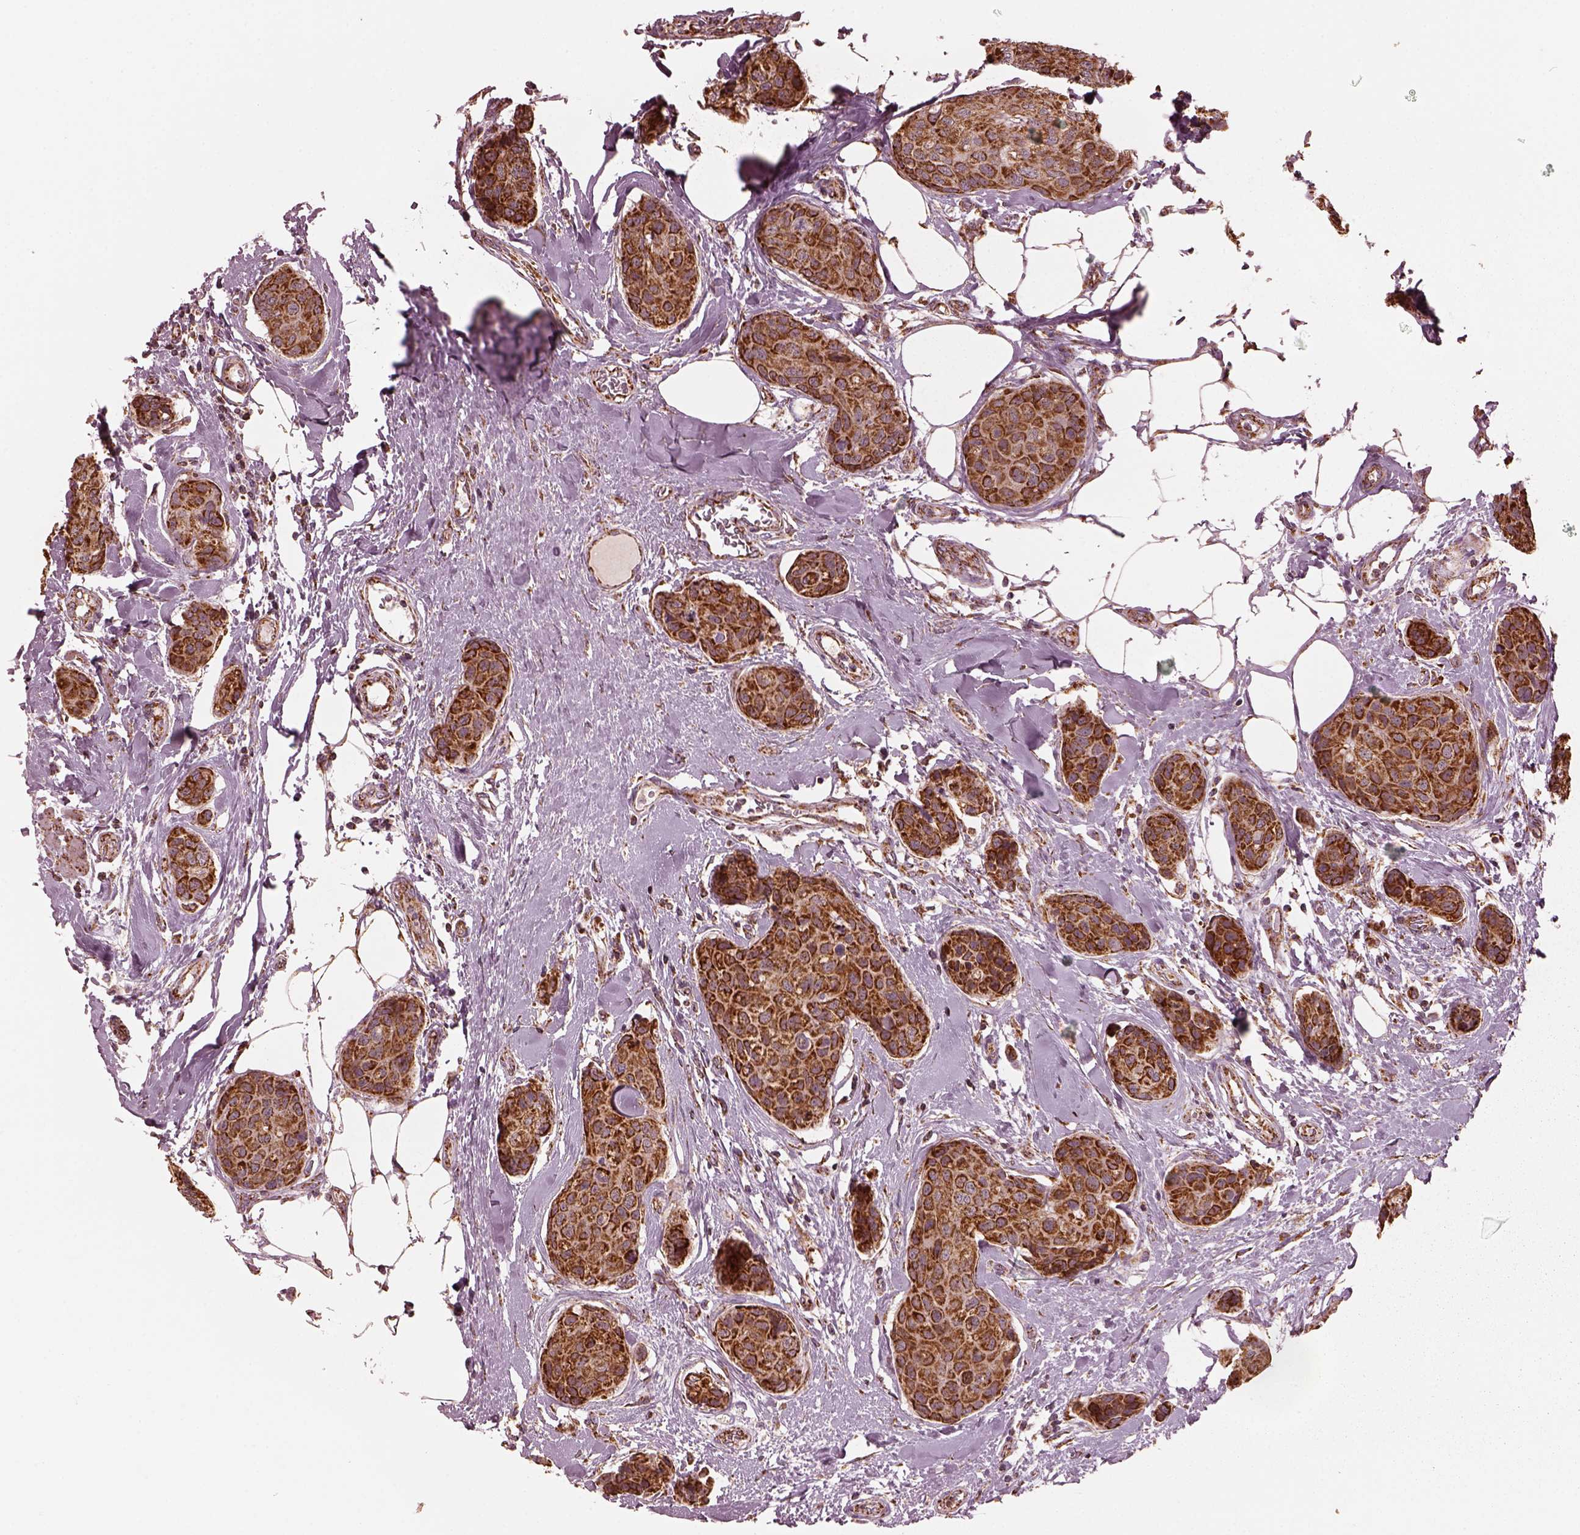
{"staining": {"intensity": "strong", "quantity": ">75%", "location": "cytoplasmic/membranous"}, "tissue": "breast cancer", "cell_type": "Tumor cells", "image_type": "cancer", "snomed": [{"axis": "morphology", "description": "Duct carcinoma"}, {"axis": "topography", "description": "Breast"}], "caption": "Tumor cells demonstrate high levels of strong cytoplasmic/membranous positivity in about >75% of cells in human breast cancer (infiltrating ductal carcinoma).", "gene": "NDUFB10", "patient": {"sex": "female", "age": 80}}